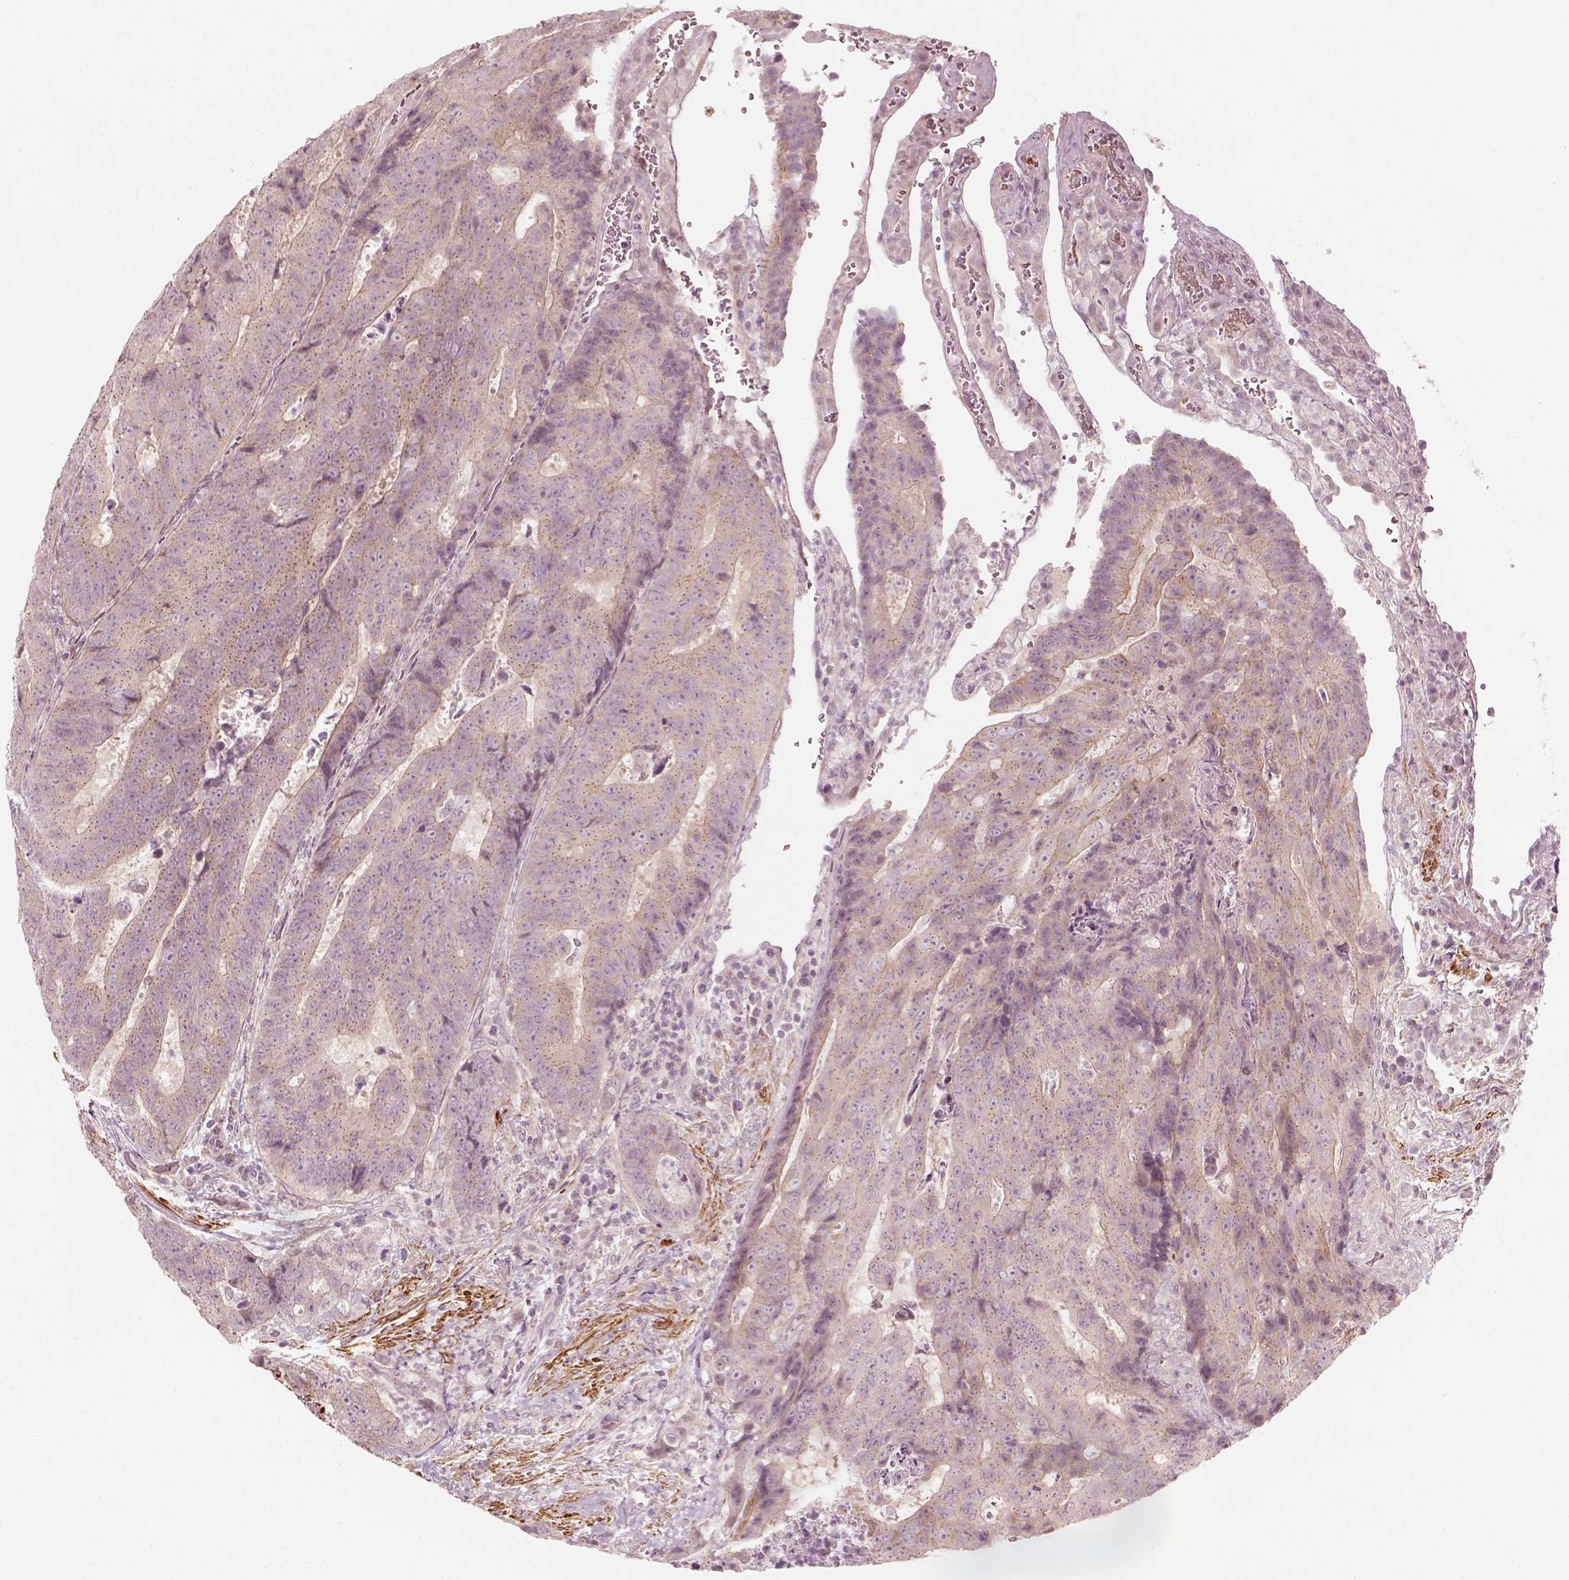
{"staining": {"intensity": "negative", "quantity": "none", "location": "none"}, "tissue": "colorectal cancer", "cell_type": "Tumor cells", "image_type": "cancer", "snomed": [{"axis": "morphology", "description": "Adenocarcinoma, NOS"}, {"axis": "topography", "description": "Colon"}], "caption": "Immunohistochemical staining of human colorectal cancer exhibits no significant expression in tumor cells.", "gene": "MLIP", "patient": {"sex": "female", "age": 48}}